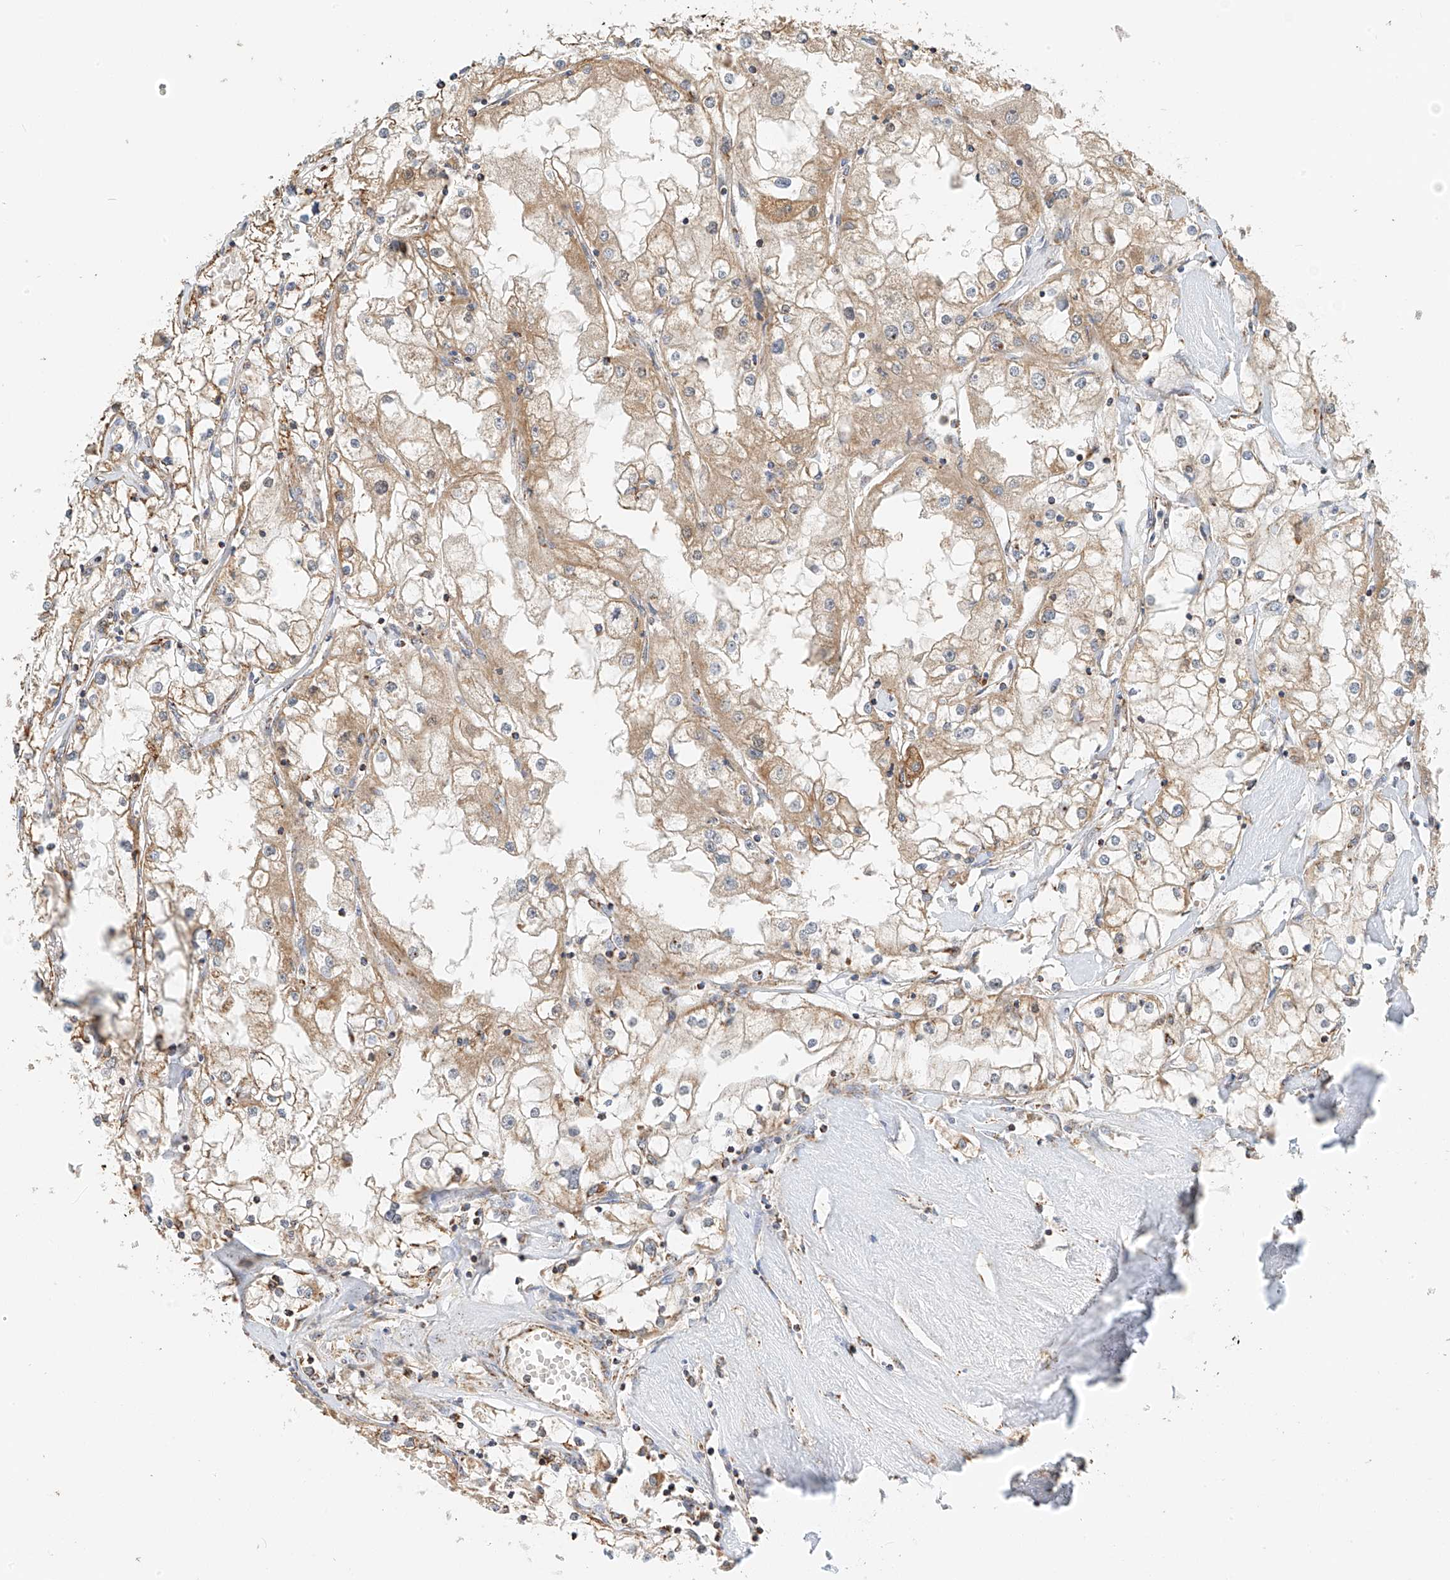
{"staining": {"intensity": "moderate", "quantity": ">75%", "location": "cytoplasmic/membranous"}, "tissue": "renal cancer", "cell_type": "Tumor cells", "image_type": "cancer", "snomed": [{"axis": "morphology", "description": "Adenocarcinoma, NOS"}, {"axis": "topography", "description": "Kidney"}], "caption": "A photomicrograph of human renal cancer stained for a protein displays moderate cytoplasmic/membranous brown staining in tumor cells. (DAB (3,3'-diaminobenzidine) = brown stain, brightfield microscopy at high magnification).", "gene": "YIPF7", "patient": {"sex": "male", "age": 56}}